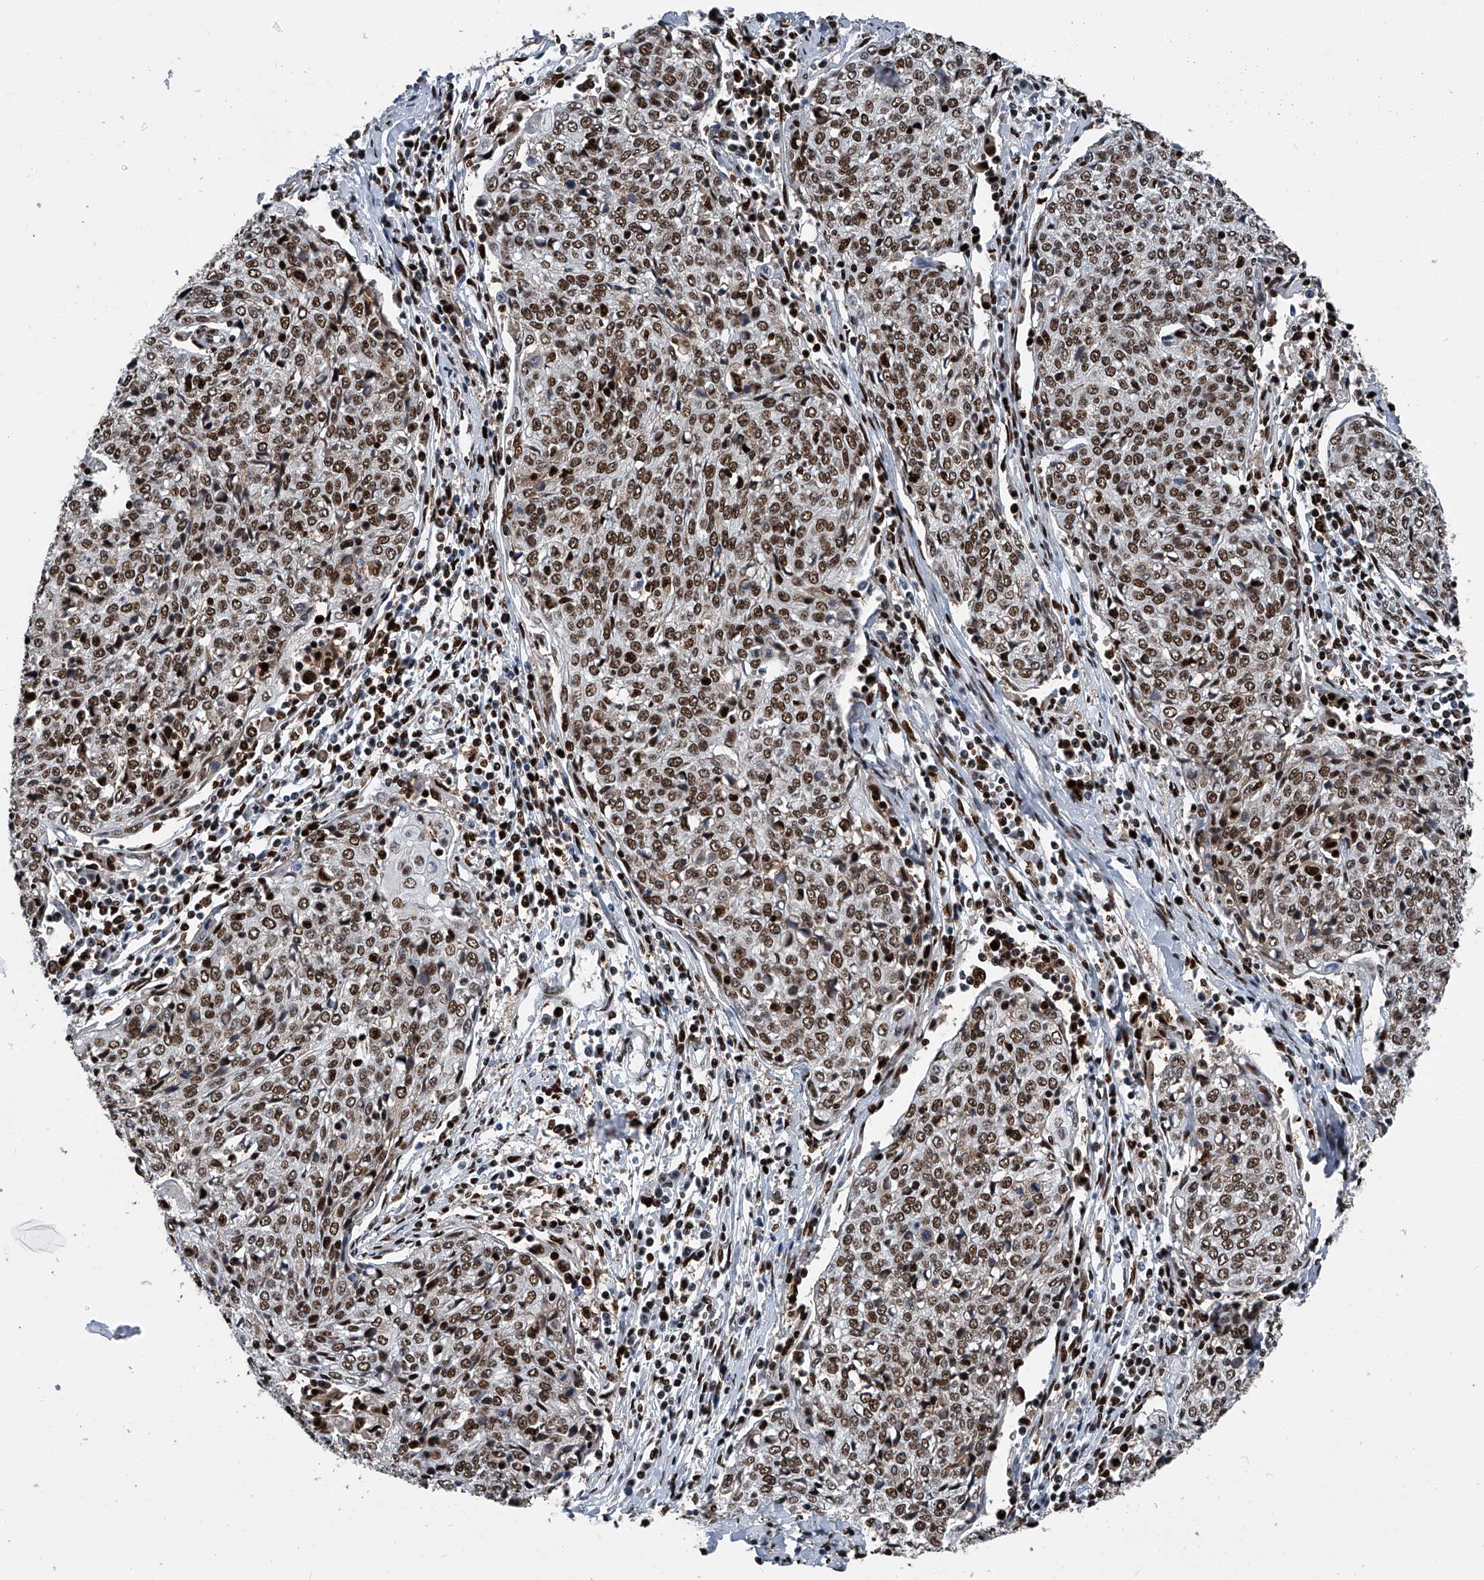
{"staining": {"intensity": "moderate", "quantity": ">75%", "location": "nuclear"}, "tissue": "cervical cancer", "cell_type": "Tumor cells", "image_type": "cancer", "snomed": [{"axis": "morphology", "description": "Squamous cell carcinoma, NOS"}, {"axis": "topography", "description": "Cervix"}], "caption": "Cervical cancer stained with immunohistochemistry (IHC) exhibits moderate nuclear expression in about >75% of tumor cells. (Brightfield microscopy of DAB IHC at high magnification).", "gene": "FKBP5", "patient": {"sex": "female", "age": 48}}